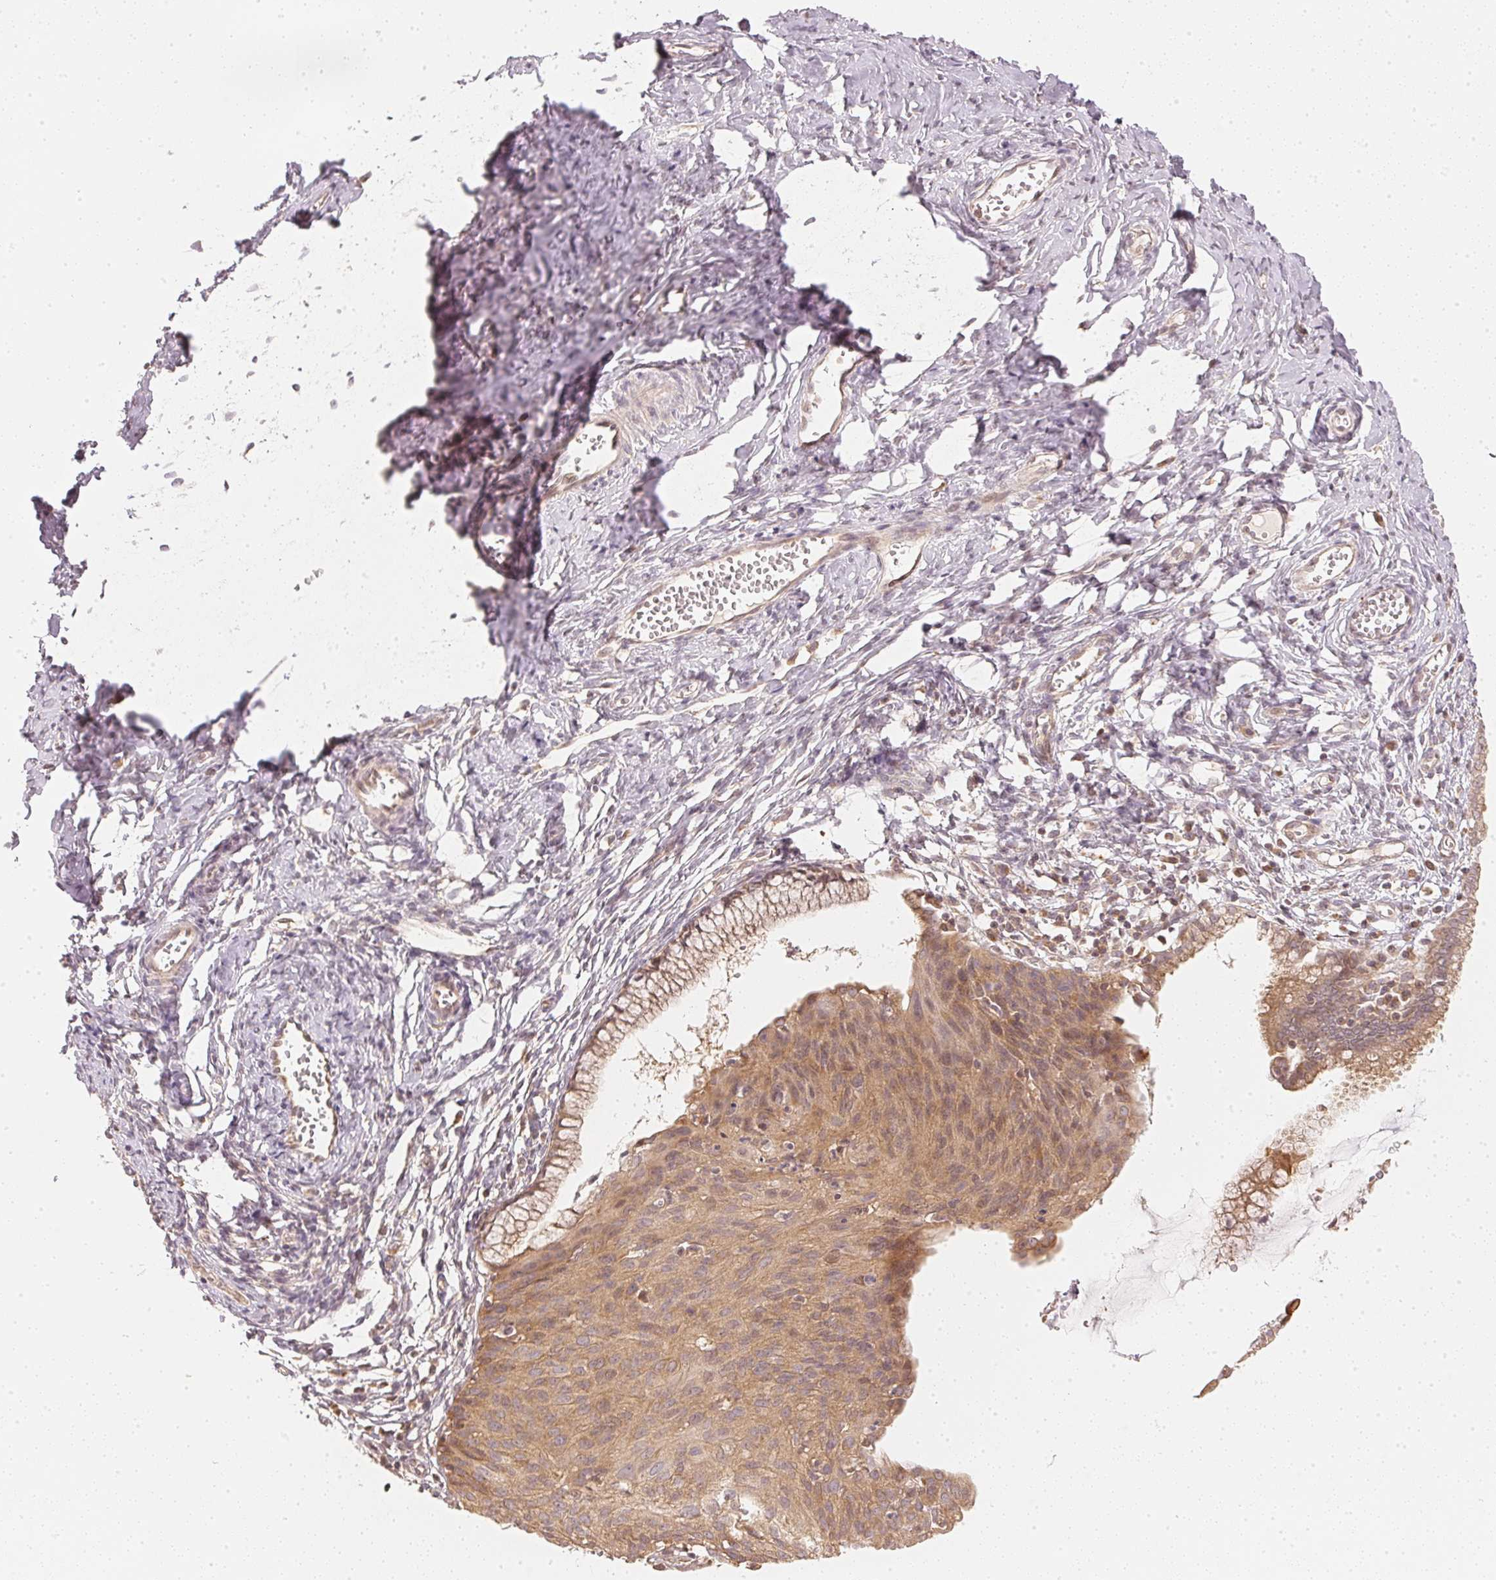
{"staining": {"intensity": "moderate", "quantity": ">75%", "location": "cytoplasmic/membranous"}, "tissue": "cervical cancer", "cell_type": "Tumor cells", "image_type": "cancer", "snomed": [{"axis": "morphology", "description": "Squamous cell carcinoma, NOS"}, {"axis": "topography", "description": "Cervix"}], "caption": "IHC (DAB) staining of squamous cell carcinoma (cervical) displays moderate cytoplasmic/membranous protein positivity in about >75% of tumor cells. Immunohistochemistry (ihc) stains the protein in brown and the nuclei are stained blue.", "gene": "WDR54", "patient": {"sex": "female", "age": 52}}